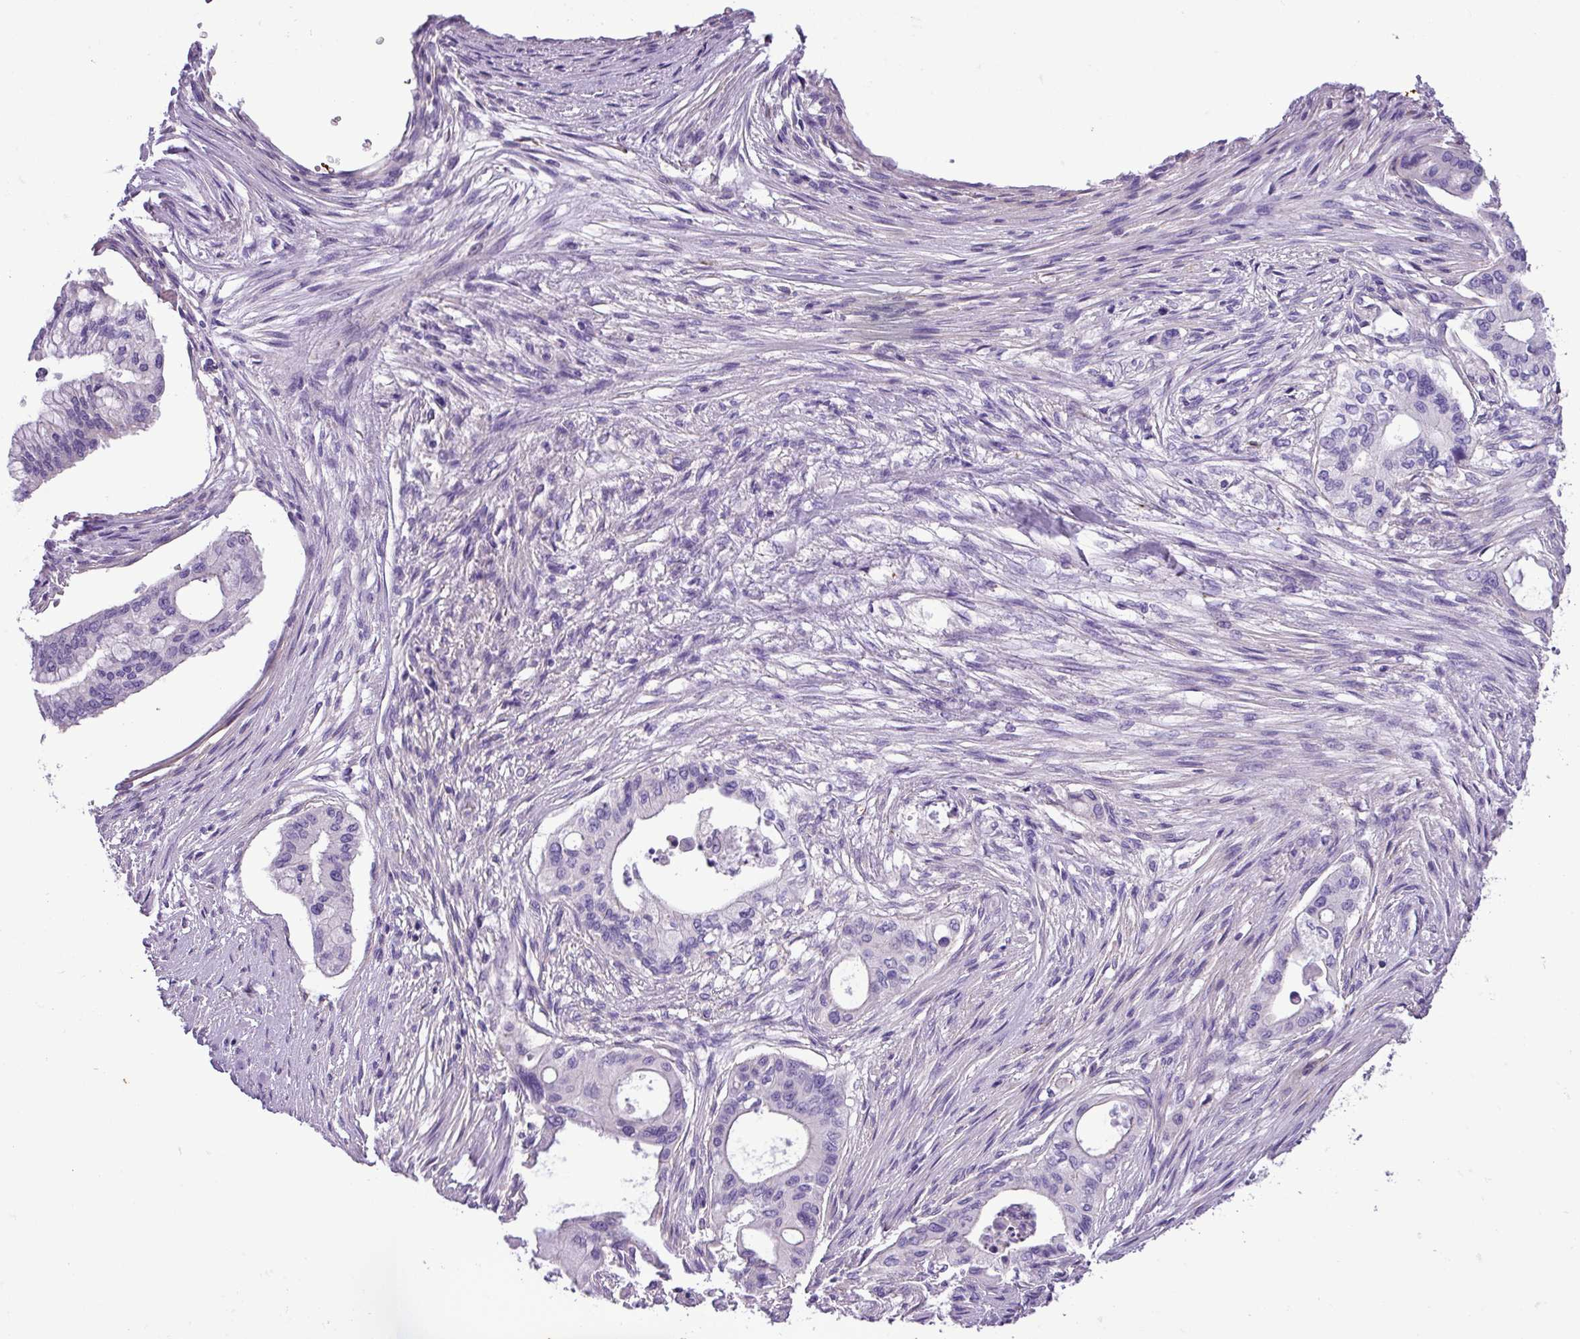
{"staining": {"intensity": "negative", "quantity": "none", "location": "none"}, "tissue": "pancreatic cancer", "cell_type": "Tumor cells", "image_type": "cancer", "snomed": [{"axis": "morphology", "description": "Adenocarcinoma, NOS"}, {"axis": "topography", "description": "Pancreas"}], "caption": "A micrograph of human pancreatic cancer is negative for staining in tumor cells. (DAB (3,3'-diaminobenzidine) IHC with hematoxylin counter stain).", "gene": "ZNF334", "patient": {"sex": "male", "age": 46}}